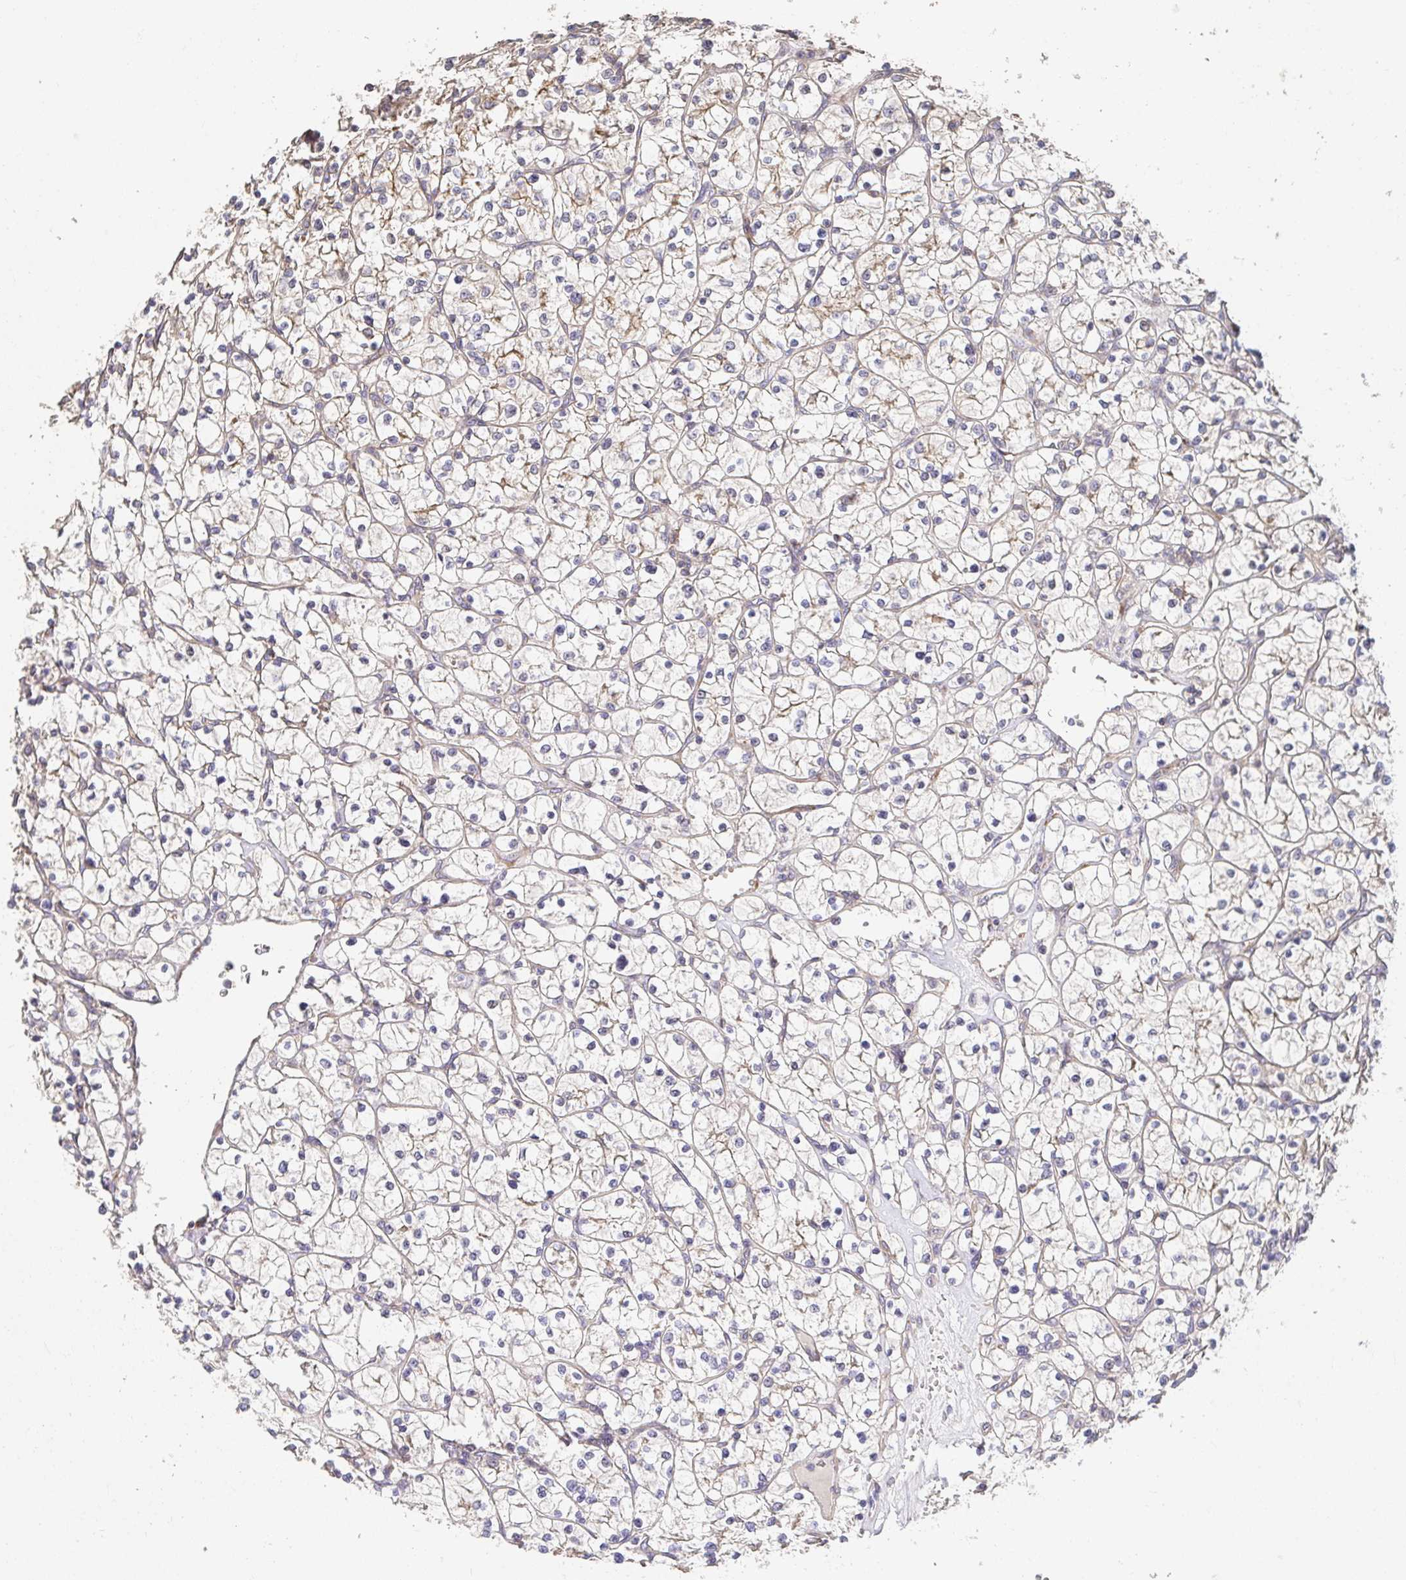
{"staining": {"intensity": "weak", "quantity": "<25%", "location": "cytoplasmic/membranous"}, "tissue": "renal cancer", "cell_type": "Tumor cells", "image_type": "cancer", "snomed": [{"axis": "morphology", "description": "Adenocarcinoma, NOS"}, {"axis": "topography", "description": "Kidney"}], "caption": "DAB immunohistochemical staining of human renal adenocarcinoma demonstrates no significant staining in tumor cells.", "gene": "APBB1", "patient": {"sex": "female", "age": 64}}